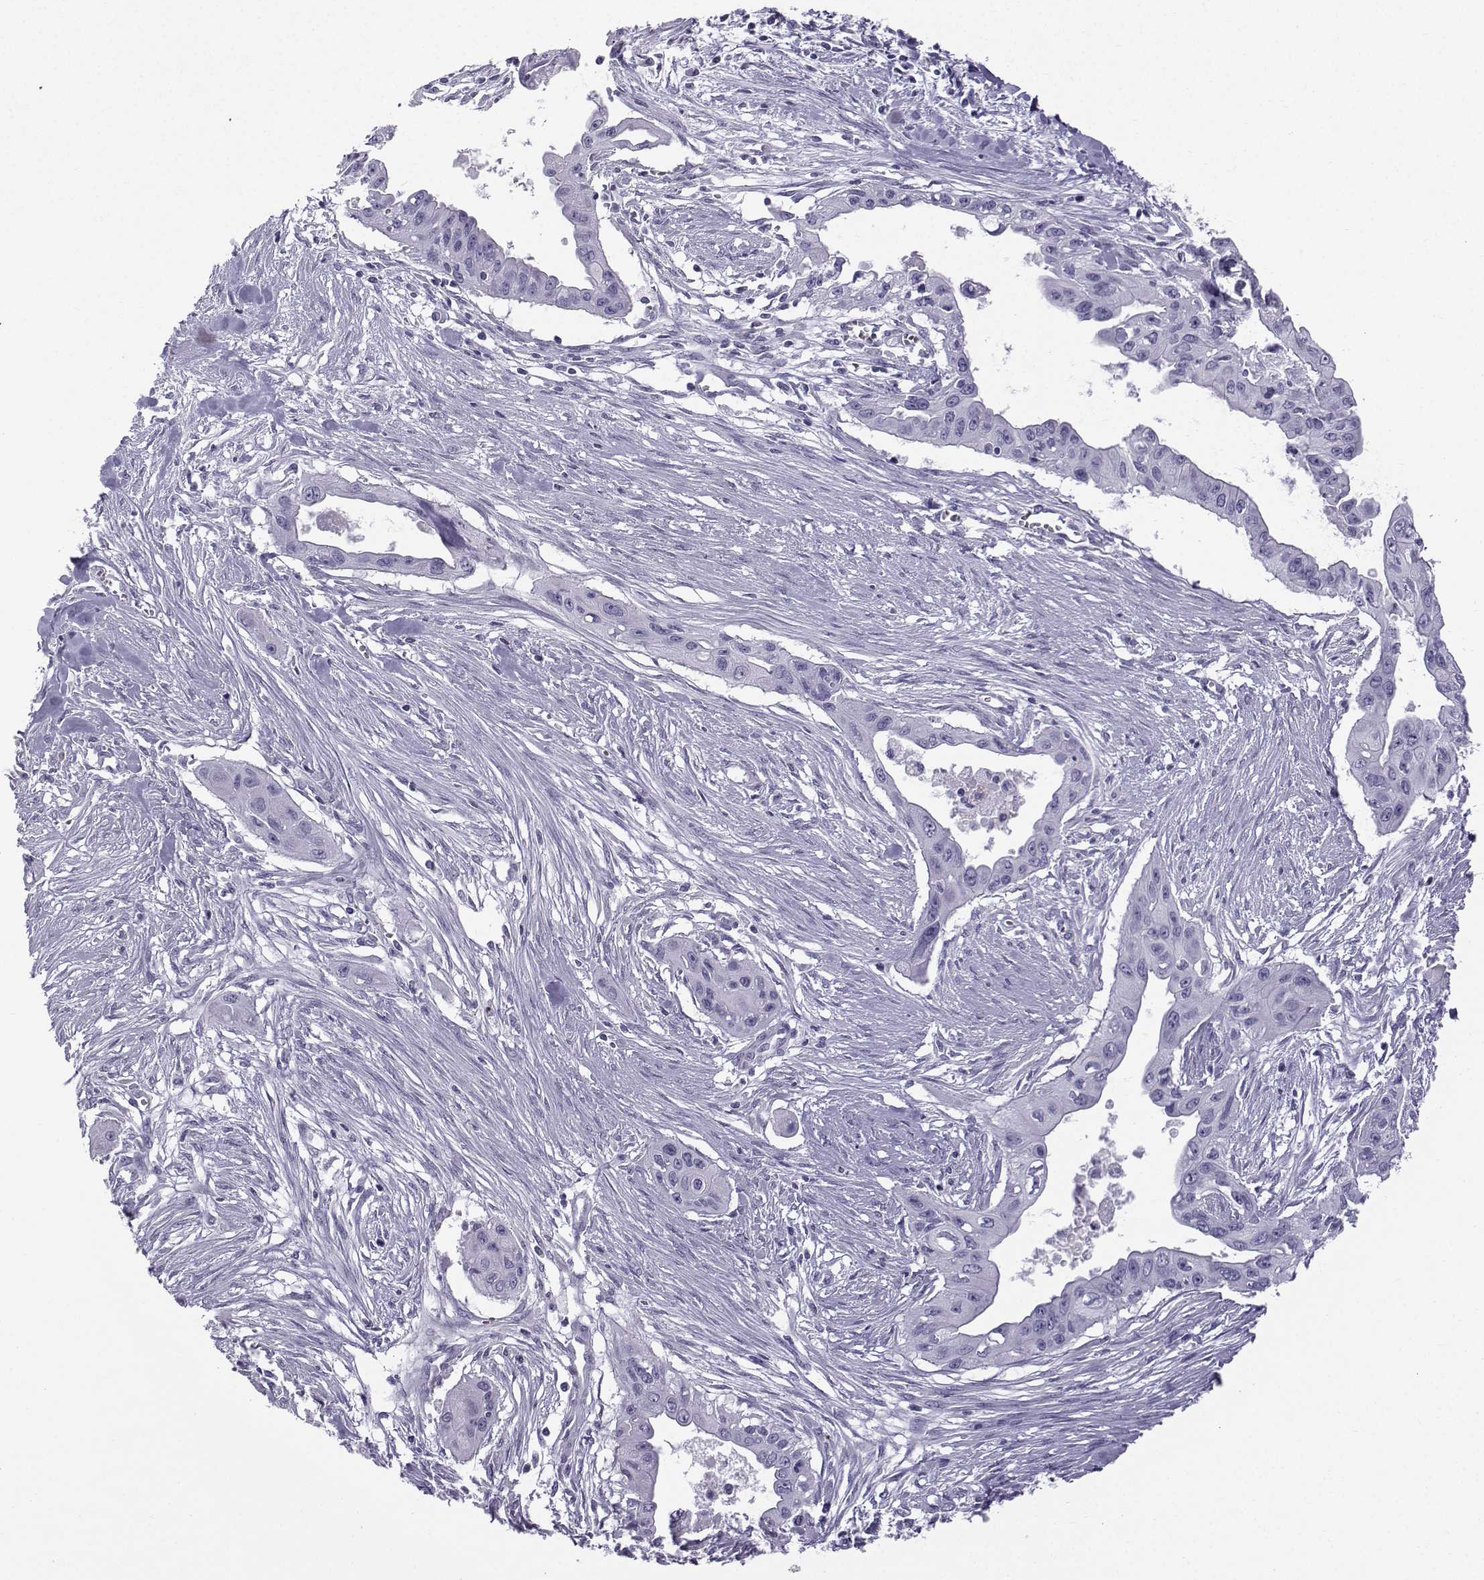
{"staining": {"intensity": "negative", "quantity": "none", "location": "none"}, "tissue": "pancreatic cancer", "cell_type": "Tumor cells", "image_type": "cancer", "snomed": [{"axis": "morphology", "description": "Adenocarcinoma, NOS"}, {"axis": "topography", "description": "Pancreas"}], "caption": "High magnification brightfield microscopy of pancreatic cancer (adenocarcinoma) stained with DAB (3,3'-diaminobenzidine) (brown) and counterstained with hematoxylin (blue): tumor cells show no significant positivity.", "gene": "ZBTB8B", "patient": {"sex": "male", "age": 60}}